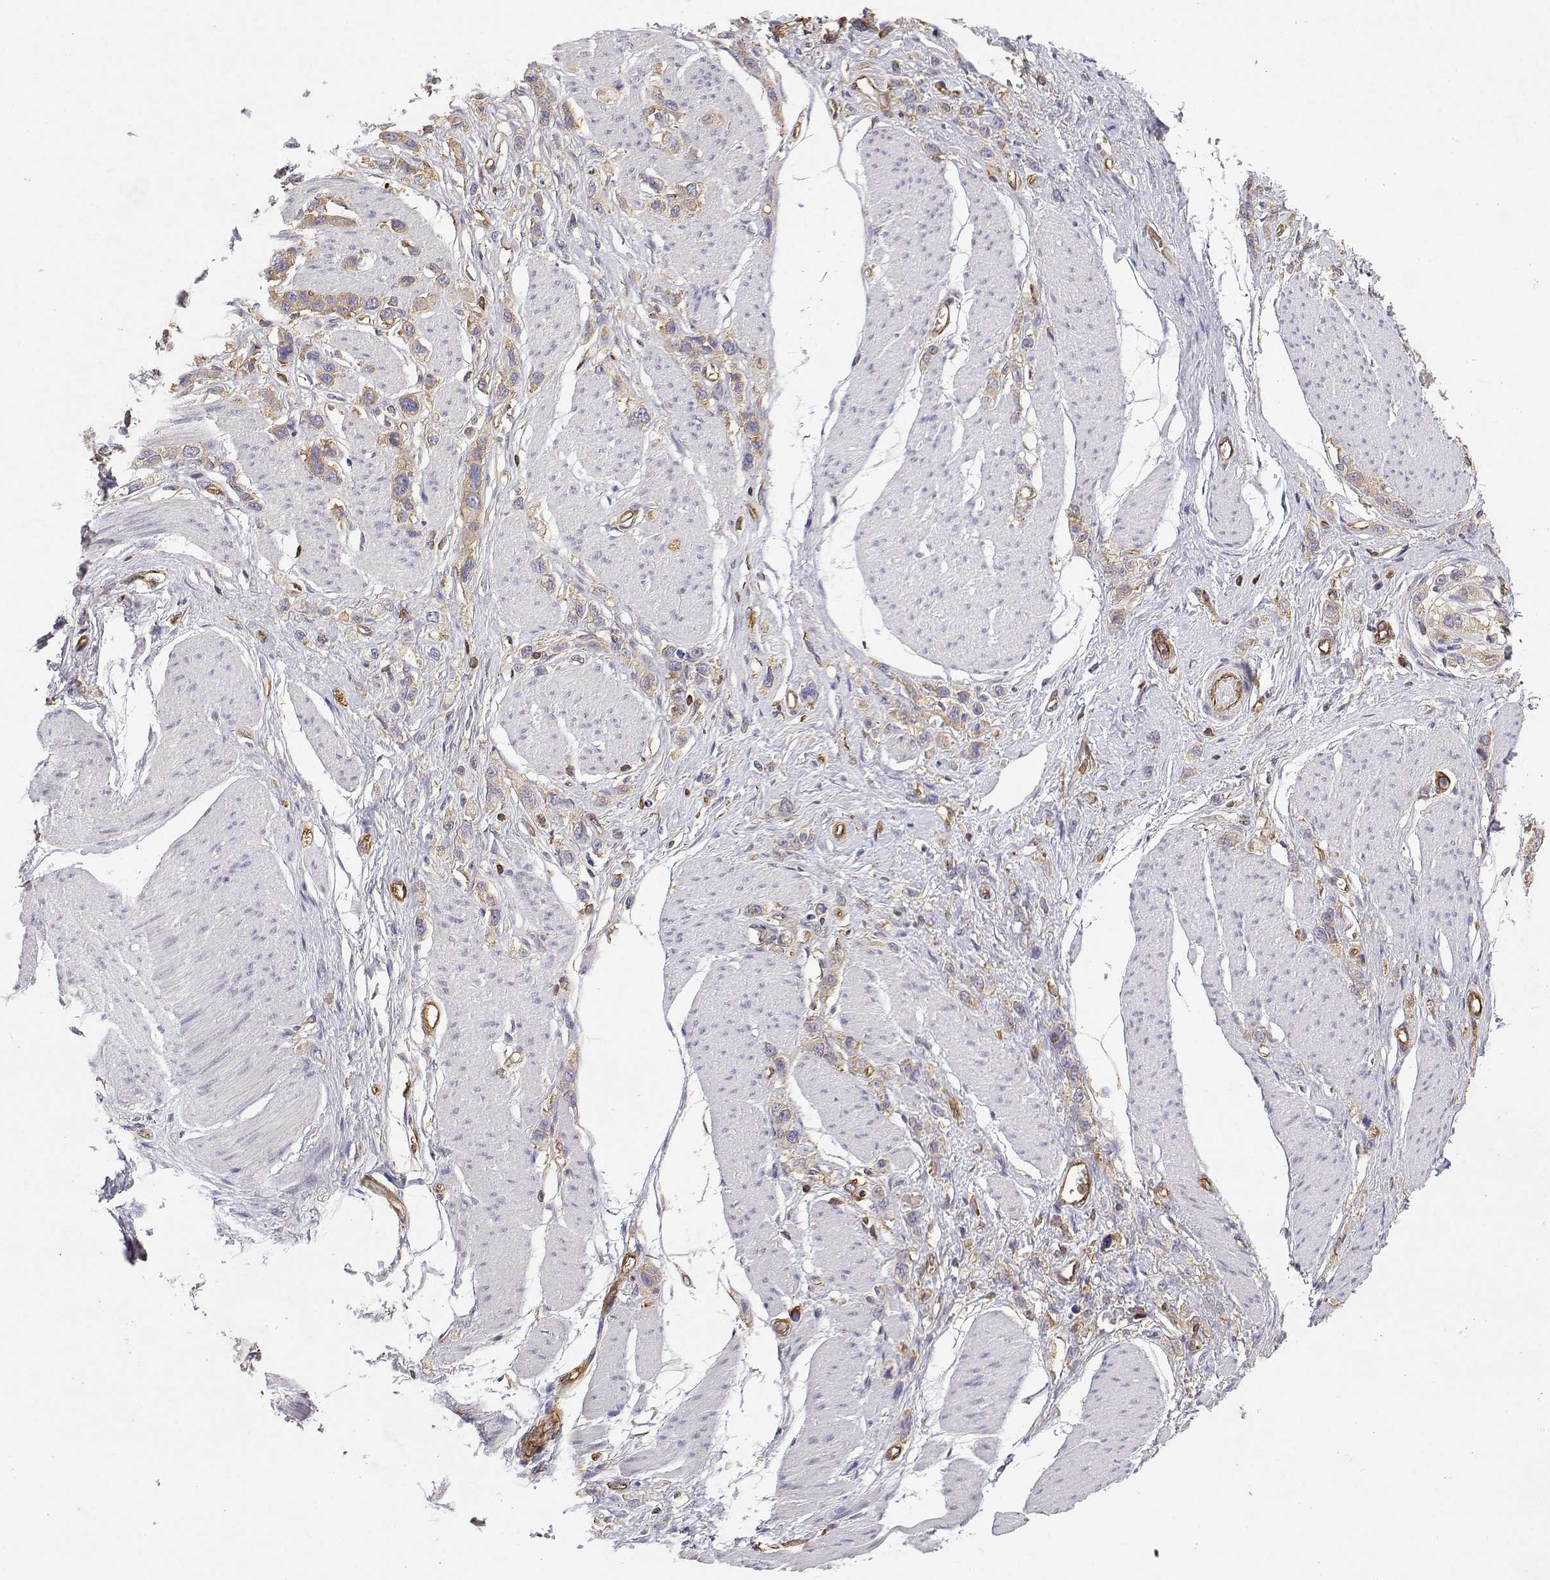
{"staining": {"intensity": "weak", "quantity": "<25%", "location": "cytoplasmic/membranous"}, "tissue": "stomach cancer", "cell_type": "Tumor cells", "image_type": "cancer", "snomed": [{"axis": "morphology", "description": "Adenocarcinoma, NOS"}, {"axis": "topography", "description": "Stomach"}], "caption": "Tumor cells are negative for brown protein staining in stomach adenocarcinoma.", "gene": "MYH9", "patient": {"sex": "female", "age": 65}}